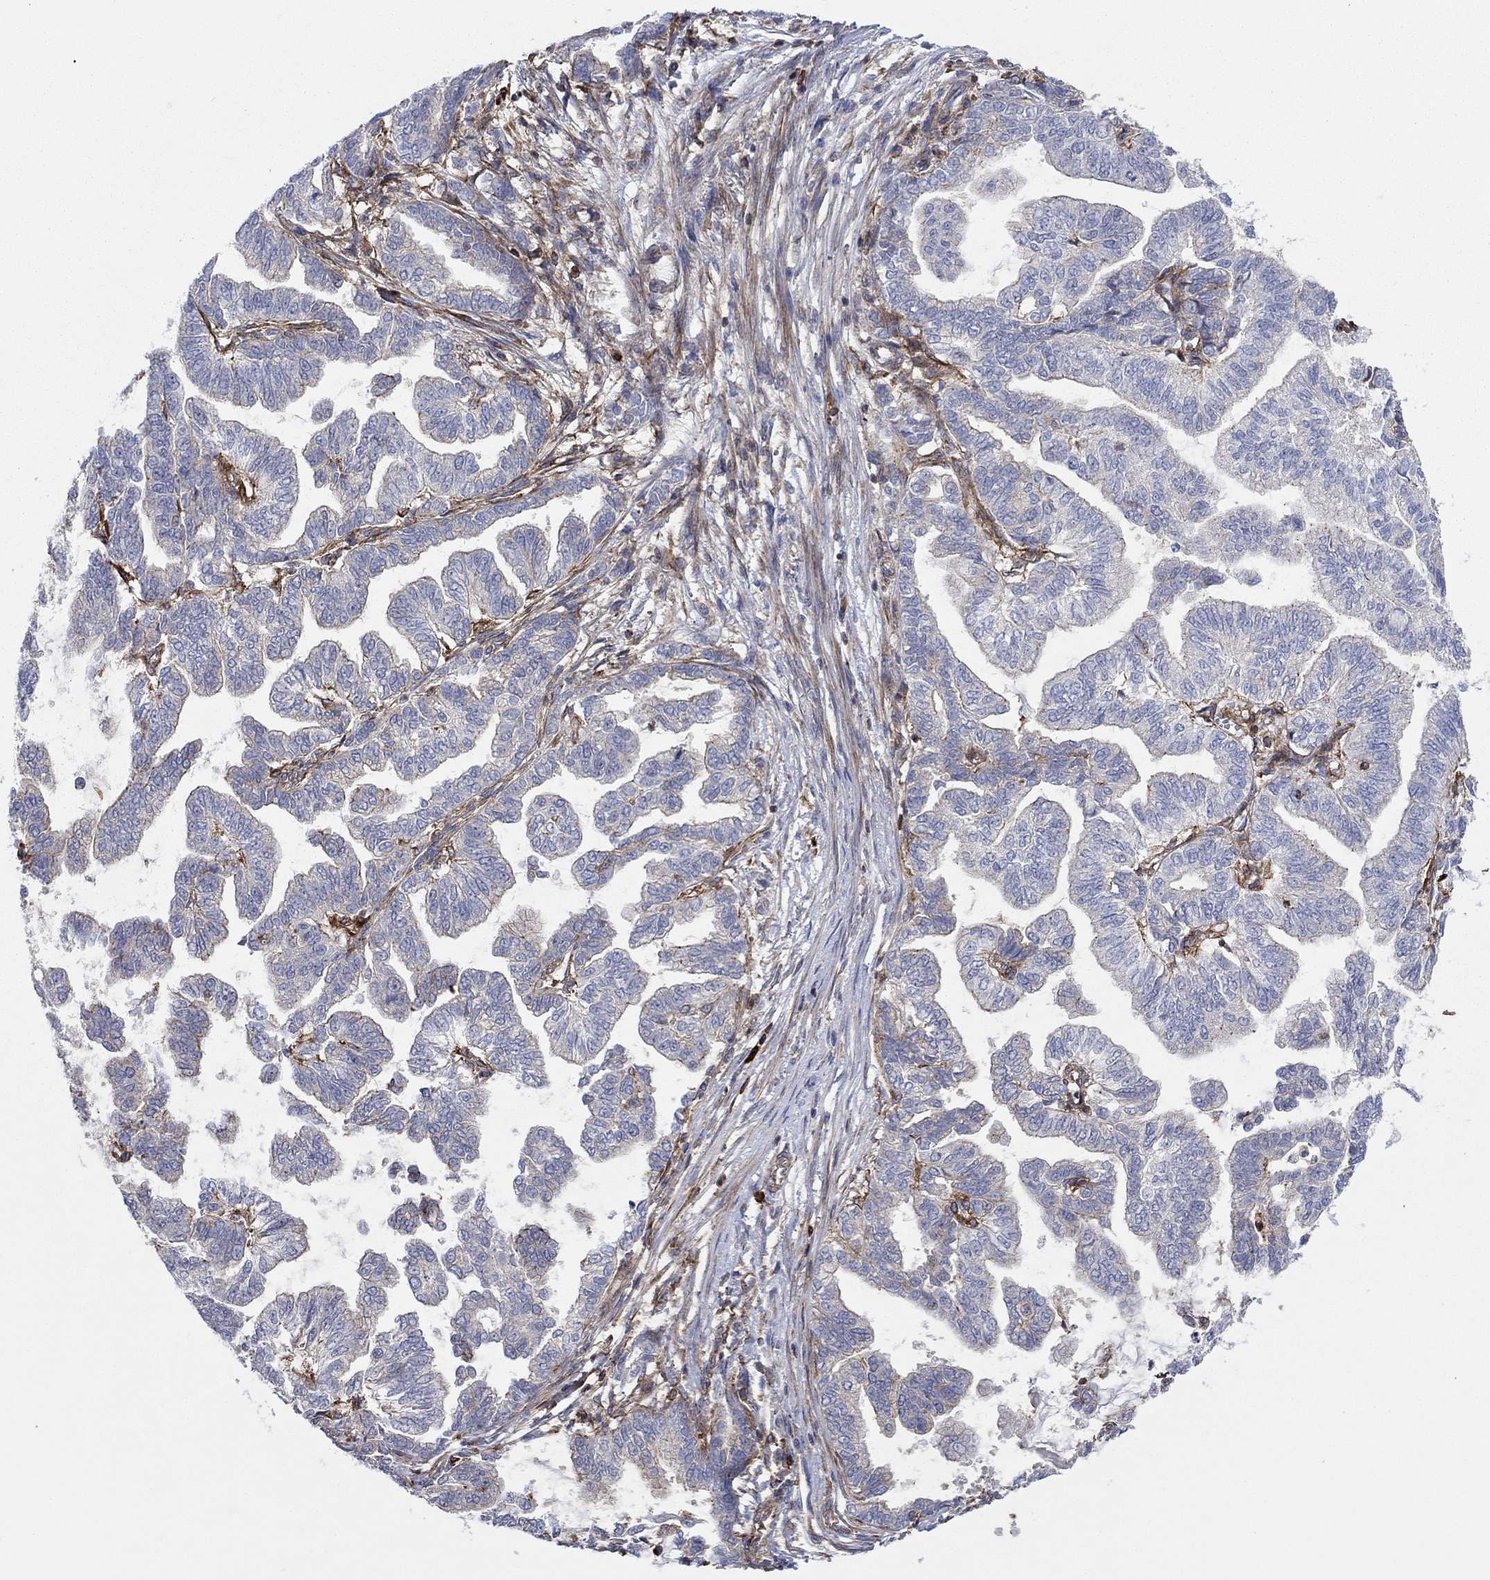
{"staining": {"intensity": "negative", "quantity": "none", "location": "none"}, "tissue": "stomach cancer", "cell_type": "Tumor cells", "image_type": "cancer", "snomed": [{"axis": "morphology", "description": "Adenocarcinoma, NOS"}, {"axis": "topography", "description": "Stomach"}], "caption": "The image reveals no staining of tumor cells in stomach cancer (adenocarcinoma).", "gene": "PAG1", "patient": {"sex": "male", "age": 83}}